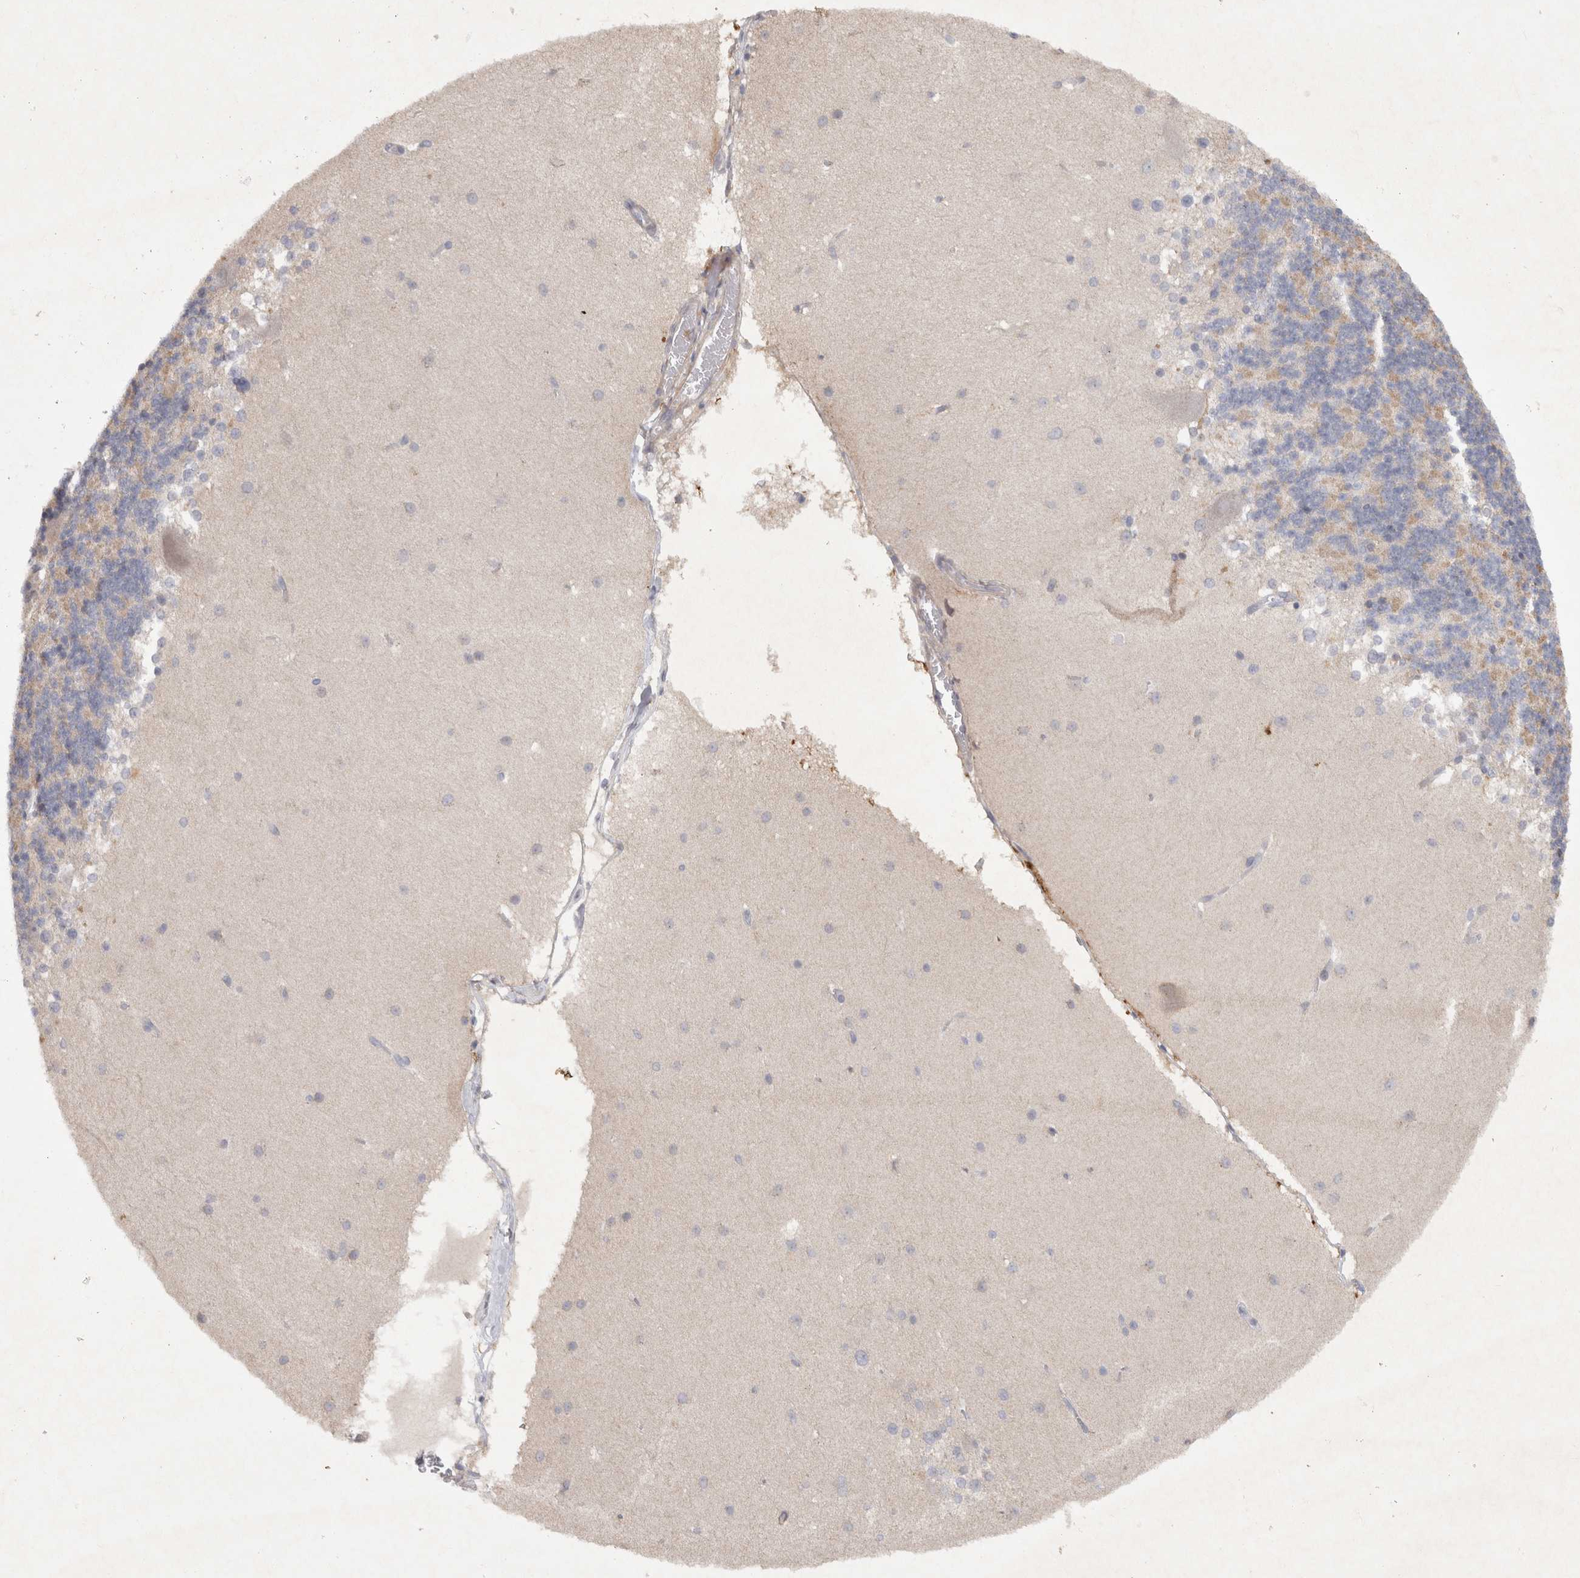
{"staining": {"intensity": "negative", "quantity": "none", "location": "none"}, "tissue": "cerebellum", "cell_type": "Cells in granular layer", "image_type": "normal", "snomed": [{"axis": "morphology", "description": "Normal tissue, NOS"}, {"axis": "topography", "description": "Cerebellum"}], "caption": "High magnification brightfield microscopy of benign cerebellum stained with DAB (brown) and counterstained with hematoxylin (blue): cells in granular layer show no significant positivity. (Brightfield microscopy of DAB (3,3'-diaminobenzidine) immunohistochemistry at high magnification).", "gene": "BZW2", "patient": {"sex": "female", "age": 19}}